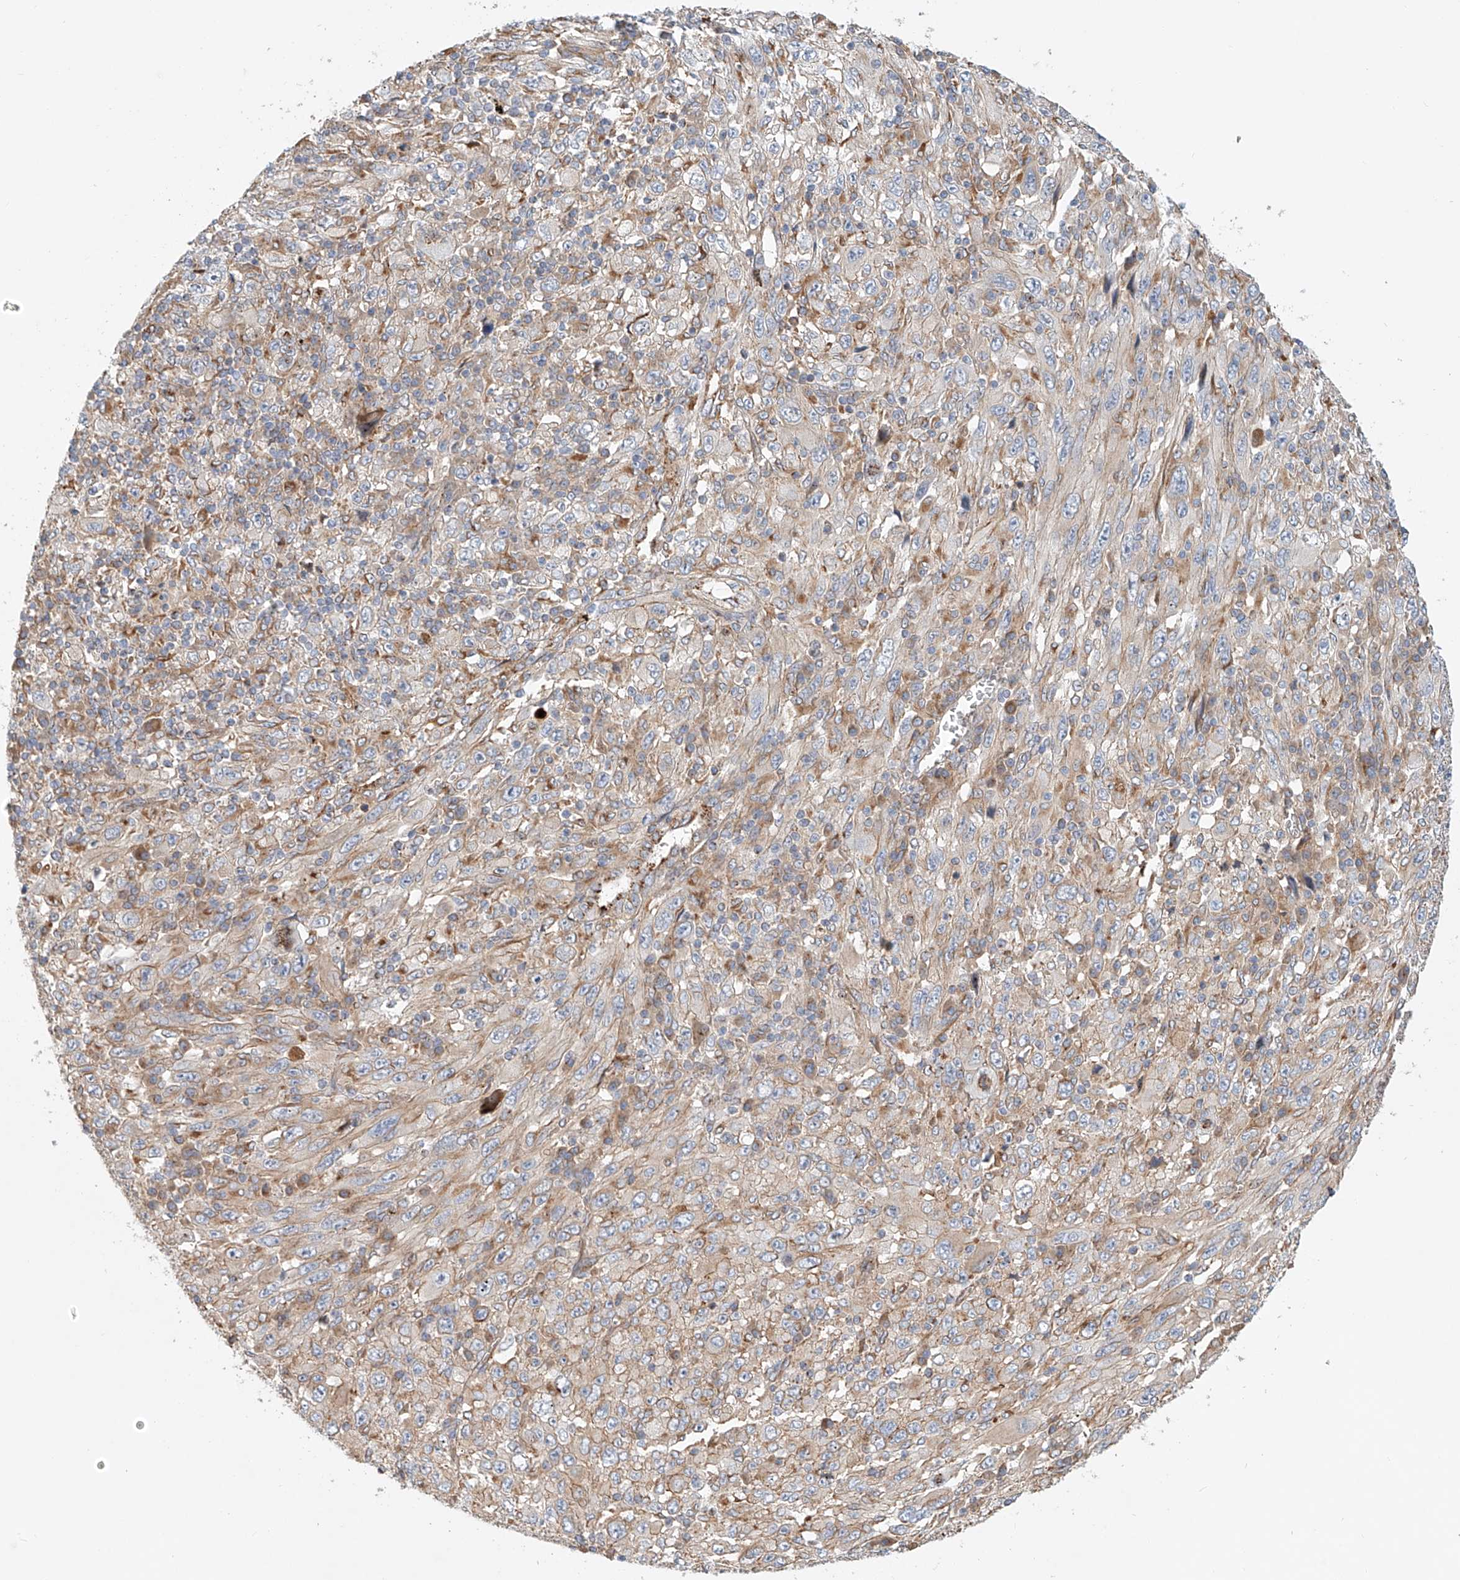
{"staining": {"intensity": "strong", "quantity": "25%-75%", "location": "cytoplasmic/membranous"}, "tissue": "melanoma", "cell_type": "Tumor cells", "image_type": "cancer", "snomed": [{"axis": "morphology", "description": "Malignant melanoma, Metastatic site"}, {"axis": "topography", "description": "Skin"}], "caption": "Malignant melanoma (metastatic site) stained with DAB (3,3'-diaminobenzidine) IHC shows high levels of strong cytoplasmic/membranous positivity in about 25%-75% of tumor cells.", "gene": "HGSNAT", "patient": {"sex": "female", "age": 56}}